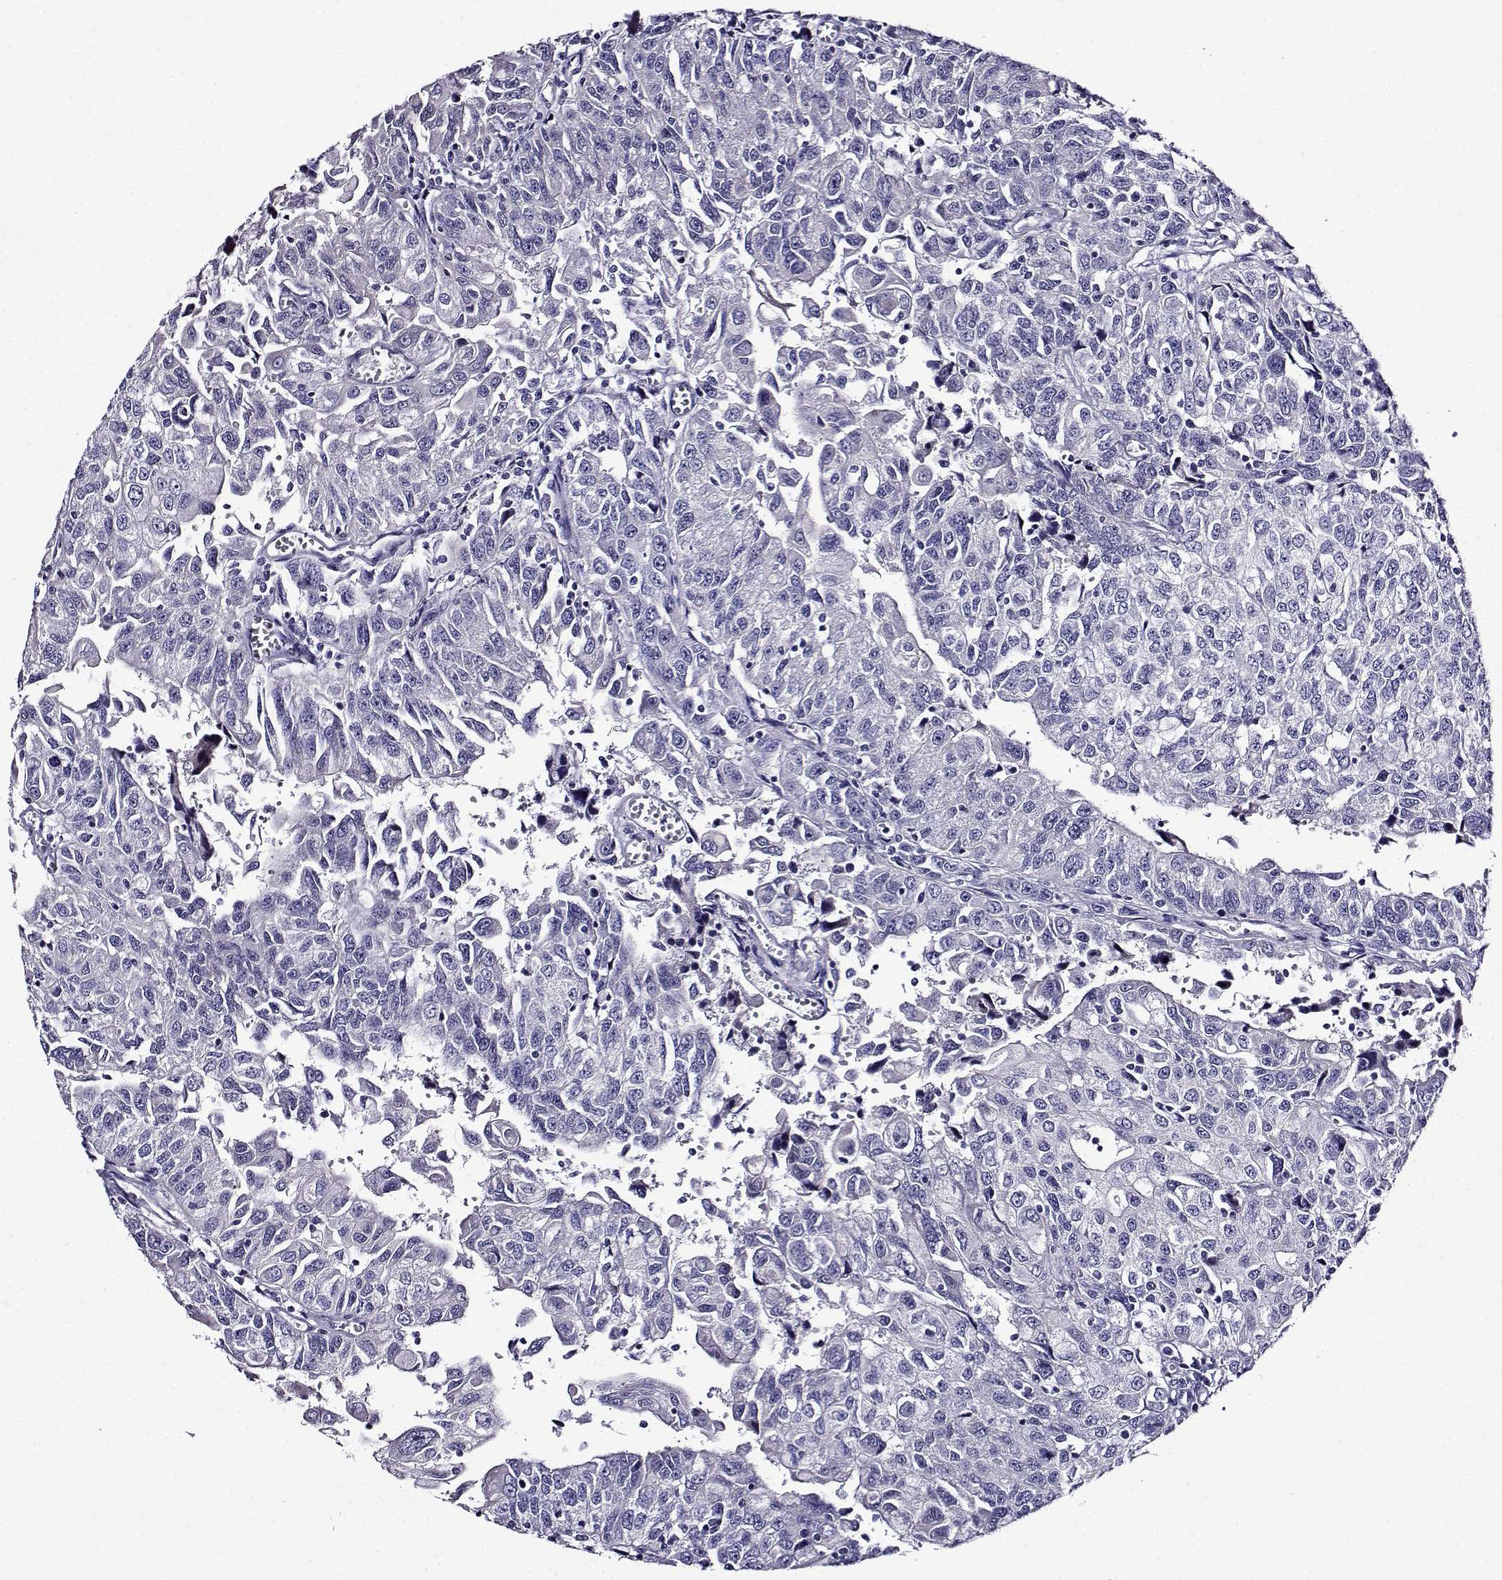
{"staining": {"intensity": "negative", "quantity": "none", "location": "none"}, "tissue": "urothelial cancer", "cell_type": "Tumor cells", "image_type": "cancer", "snomed": [{"axis": "morphology", "description": "Urothelial carcinoma, NOS"}, {"axis": "morphology", "description": "Urothelial carcinoma, High grade"}, {"axis": "topography", "description": "Urinary bladder"}], "caption": "Immunohistochemical staining of transitional cell carcinoma shows no significant positivity in tumor cells.", "gene": "TMEM266", "patient": {"sex": "female", "age": 73}}